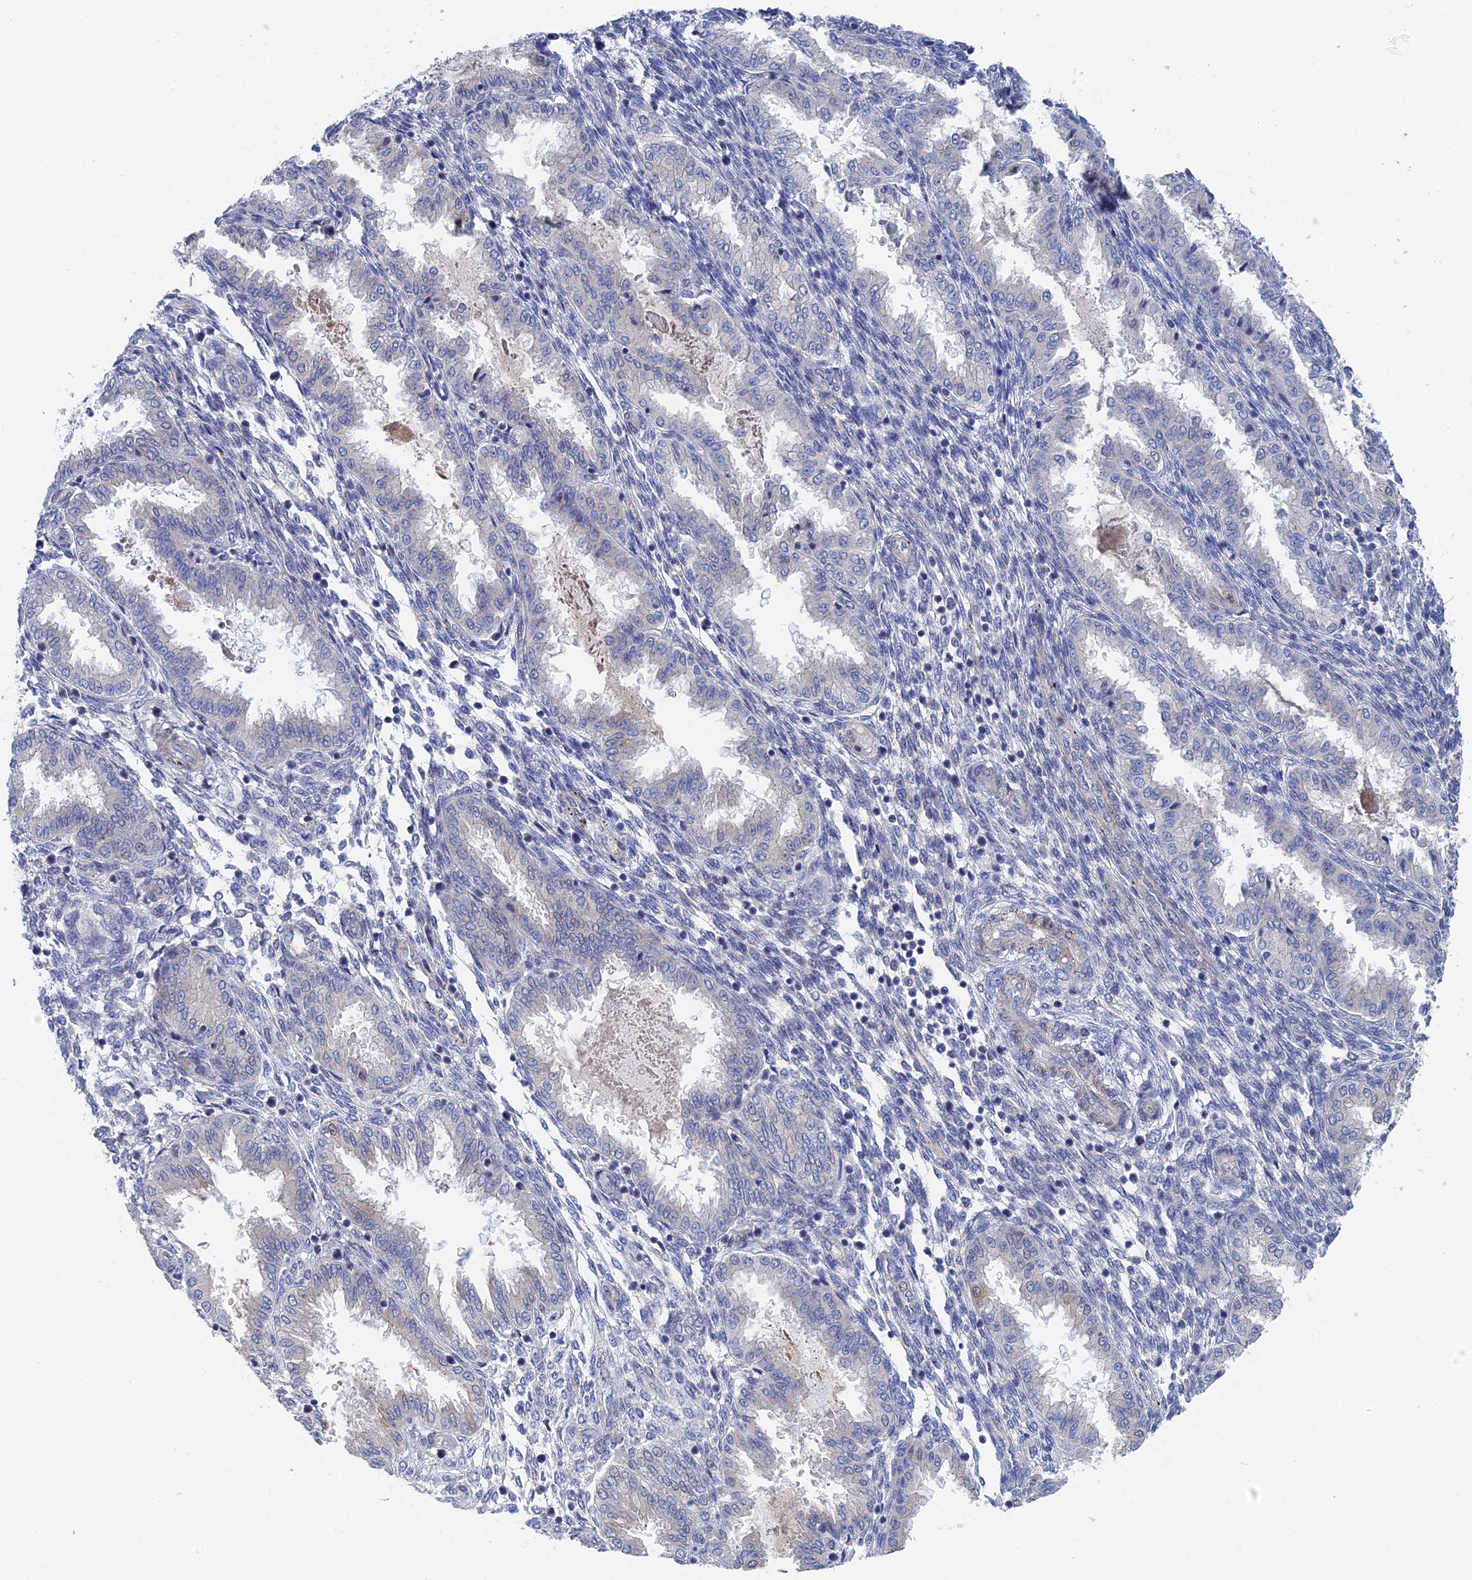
{"staining": {"intensity": "negative", "quantity": "none", "location": "none"}, "tissue": "endometrium", "cell_type": "Cells in endometrial stroma", "image_type": "normal", "snomed": [{"axis": "morphology", "description": "Normal tissue, NOS"}, {"axis": "topography", "description": "Endometrium"}], "caption": "Cells in endometrial stroma show no significant protein expression in normal endometrium. (DAB (3,3'-diaminobenzidine) immunohistochemistry (IHC), high magnification).", "gene": "MTHFSD", "patient": {"sex": "female", "age": 33}}